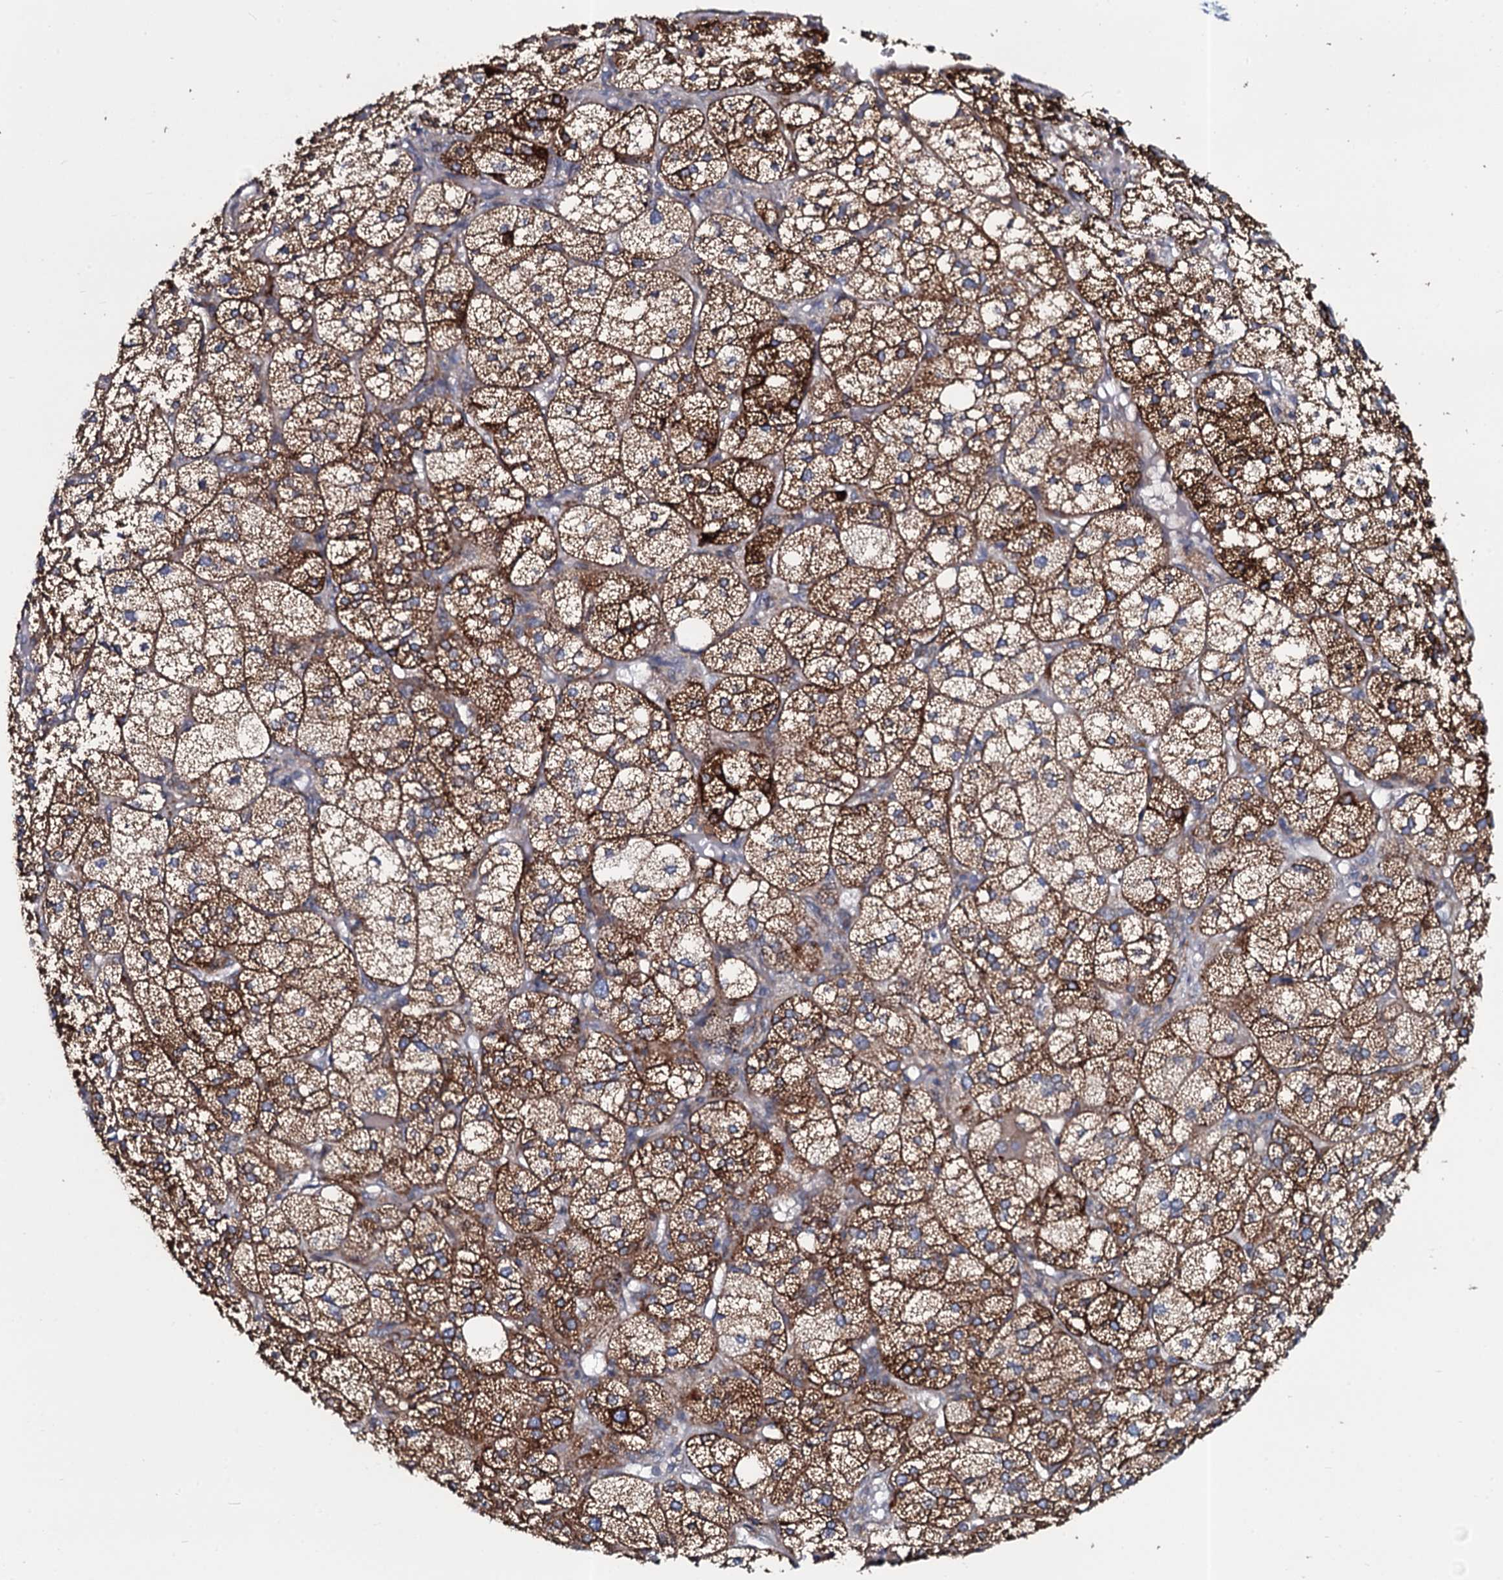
{"staining": {"intensity": "strong", "quantity": ">75%", "location": "cytoplasmic/membranous"}, "tissue": "adrenal gland", "cell_type": "Glandular cells", "image_type": "normal", "snomed": [{"axis": "morphology", "description": "Normal tissue, NOS"}, {"axis": "topography", "description": "Adrenal gland"}], "caption": "A micrograph of human adrenal gland stained for a protein shows strong cytoplasmic/membranous brown staining in glandular cells.", "gene": "TMEM151A", "patient": {"sex": "female", "age": 61}}